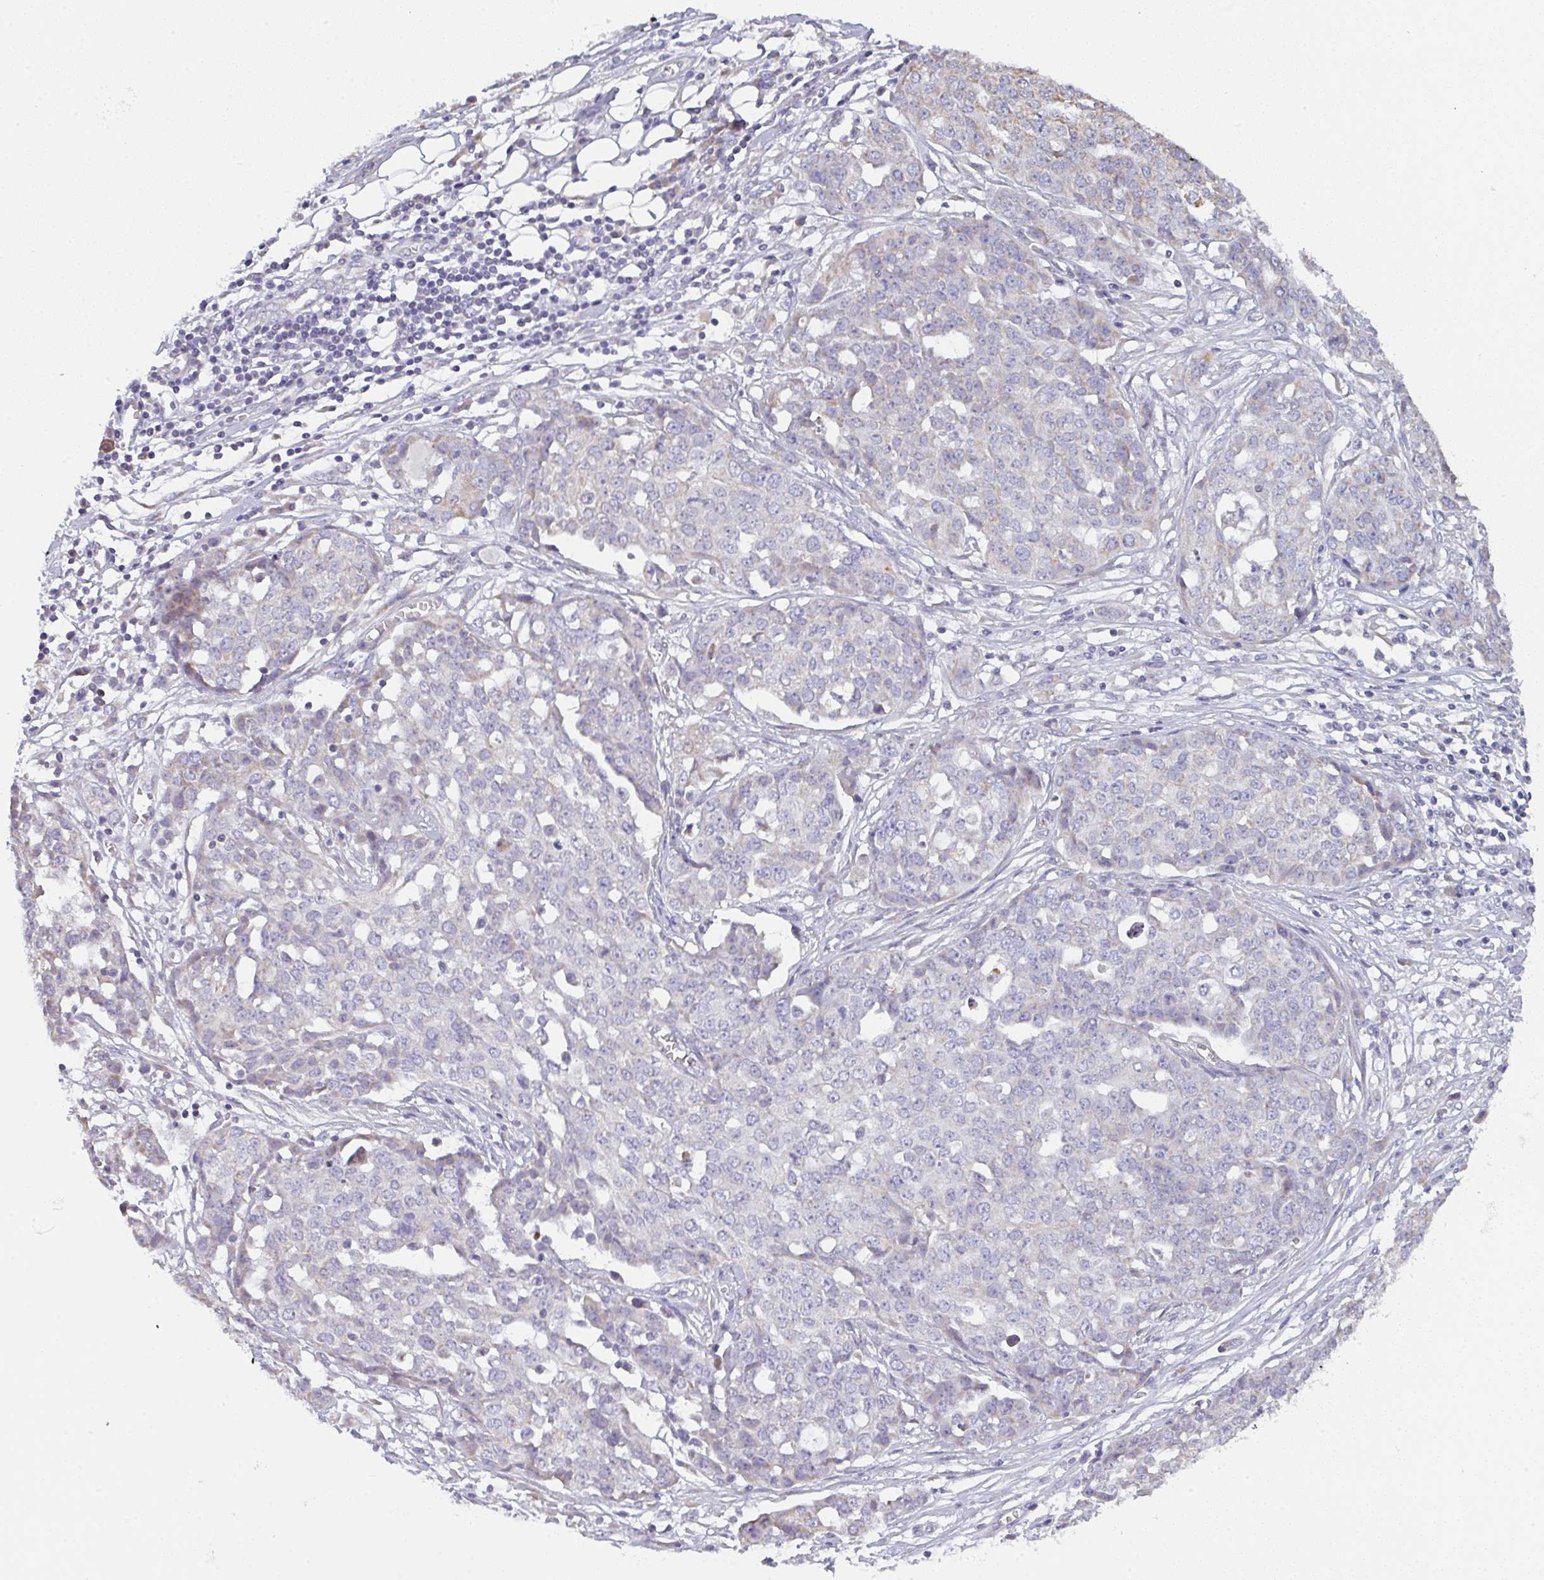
{"staining": {"intensity": "weak", "quantity": "<25%", "location": "cytoplasmic/membranous"}, "tissue": "ovarian cancer", "cell_type": "Tumor cells", "image_type": "cancer", "snomed": [{"axis": "morphology", "description": "Cystadenocarcinoma, serous, NOS"}, {"axis": "topography", "description": "Soft tissue"}, {"axis": "topography", "description": "Ovary"}], "caption": "Immunohistochemical staining of human ovarian serous cystadenocarcinoma shows no significant positivity in tumor cells.", "gene": "CACNA1S", "patient": {"sex": "female", "age": 57}}